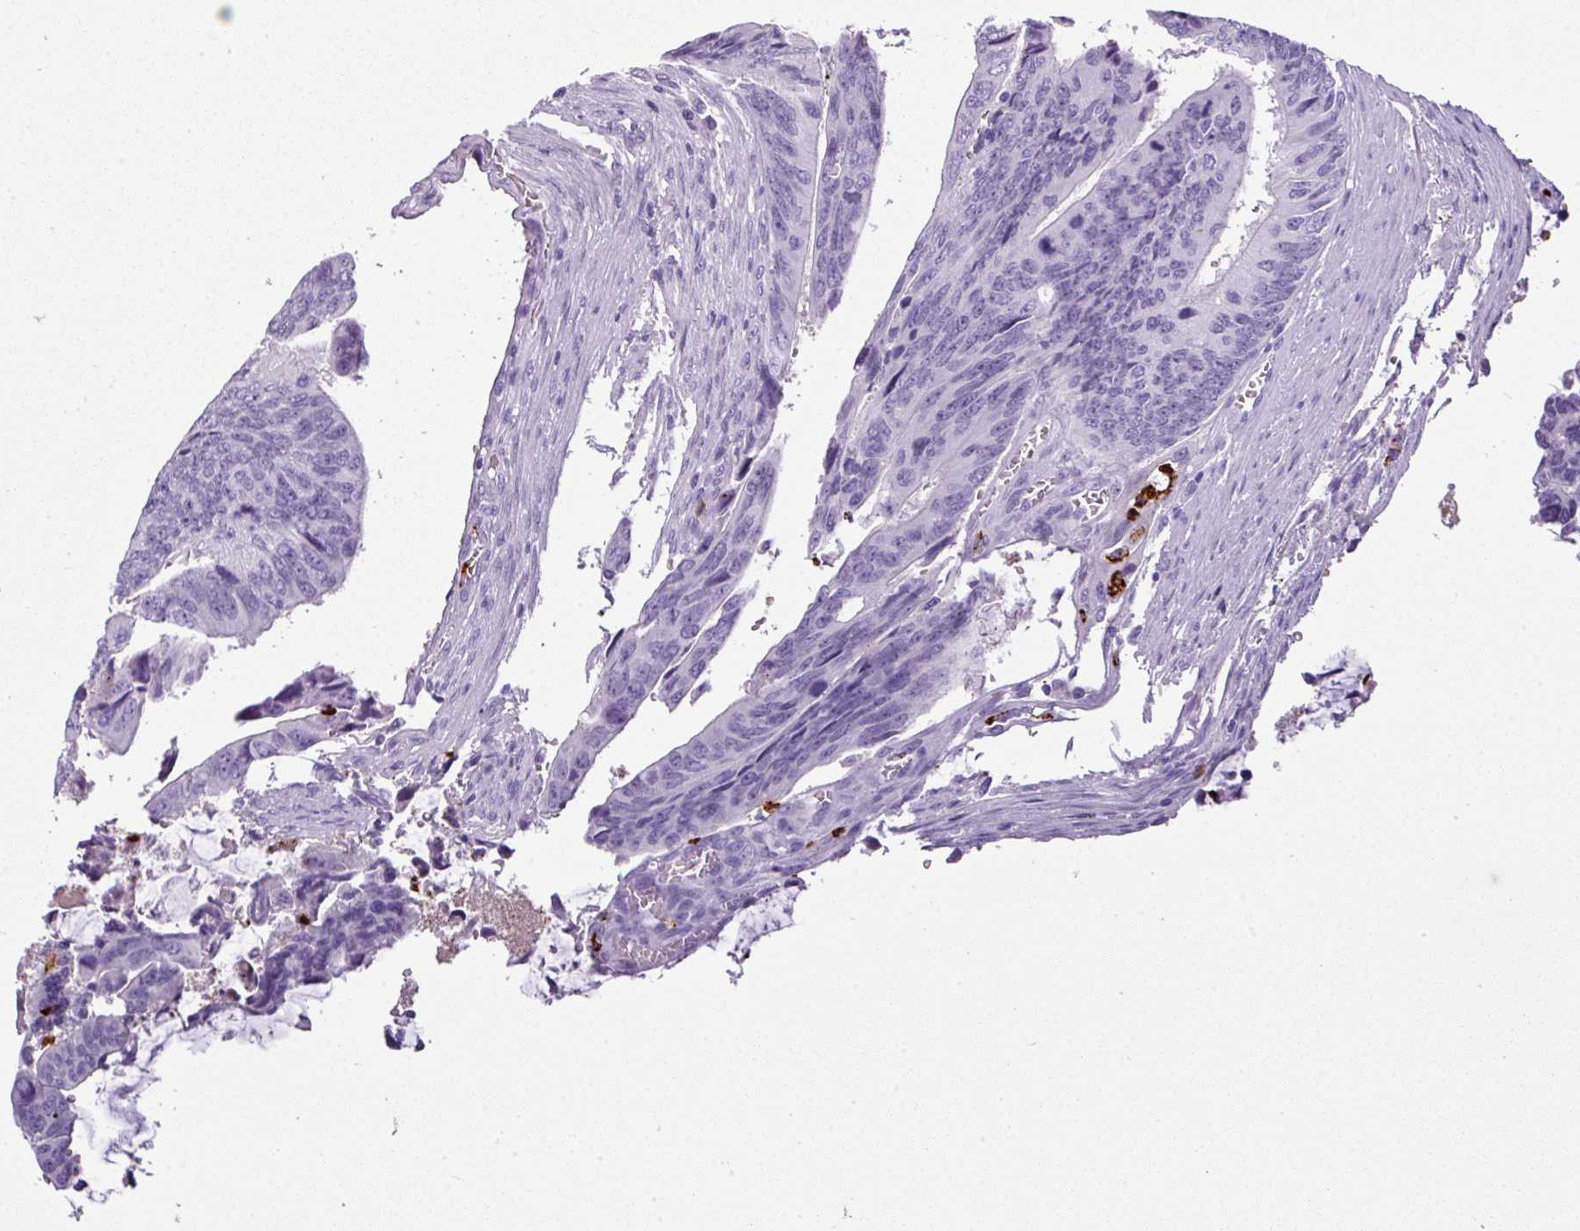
{"staining": {"intensity": "negative", "quantity": "none", "location": "none"}, "tissue": "colorectal cancer", "cell_type": "Tumor cells", "image_type": "cancer", "snomed": [{"axis": "morphology", "description": "Adenocarcinoma, NOS"}, {"axis": "topography", "description": "Colon"}], "caption": "A histopathology image of human adenocarcinoma (colorectal) is negative for staining in tumor cells. (DAB (3,3'-diaminobenzidine) IHC with hematoxylin counter stain).", "gene": "CTSG", "patient": {"sex": "male", "age": 87}}